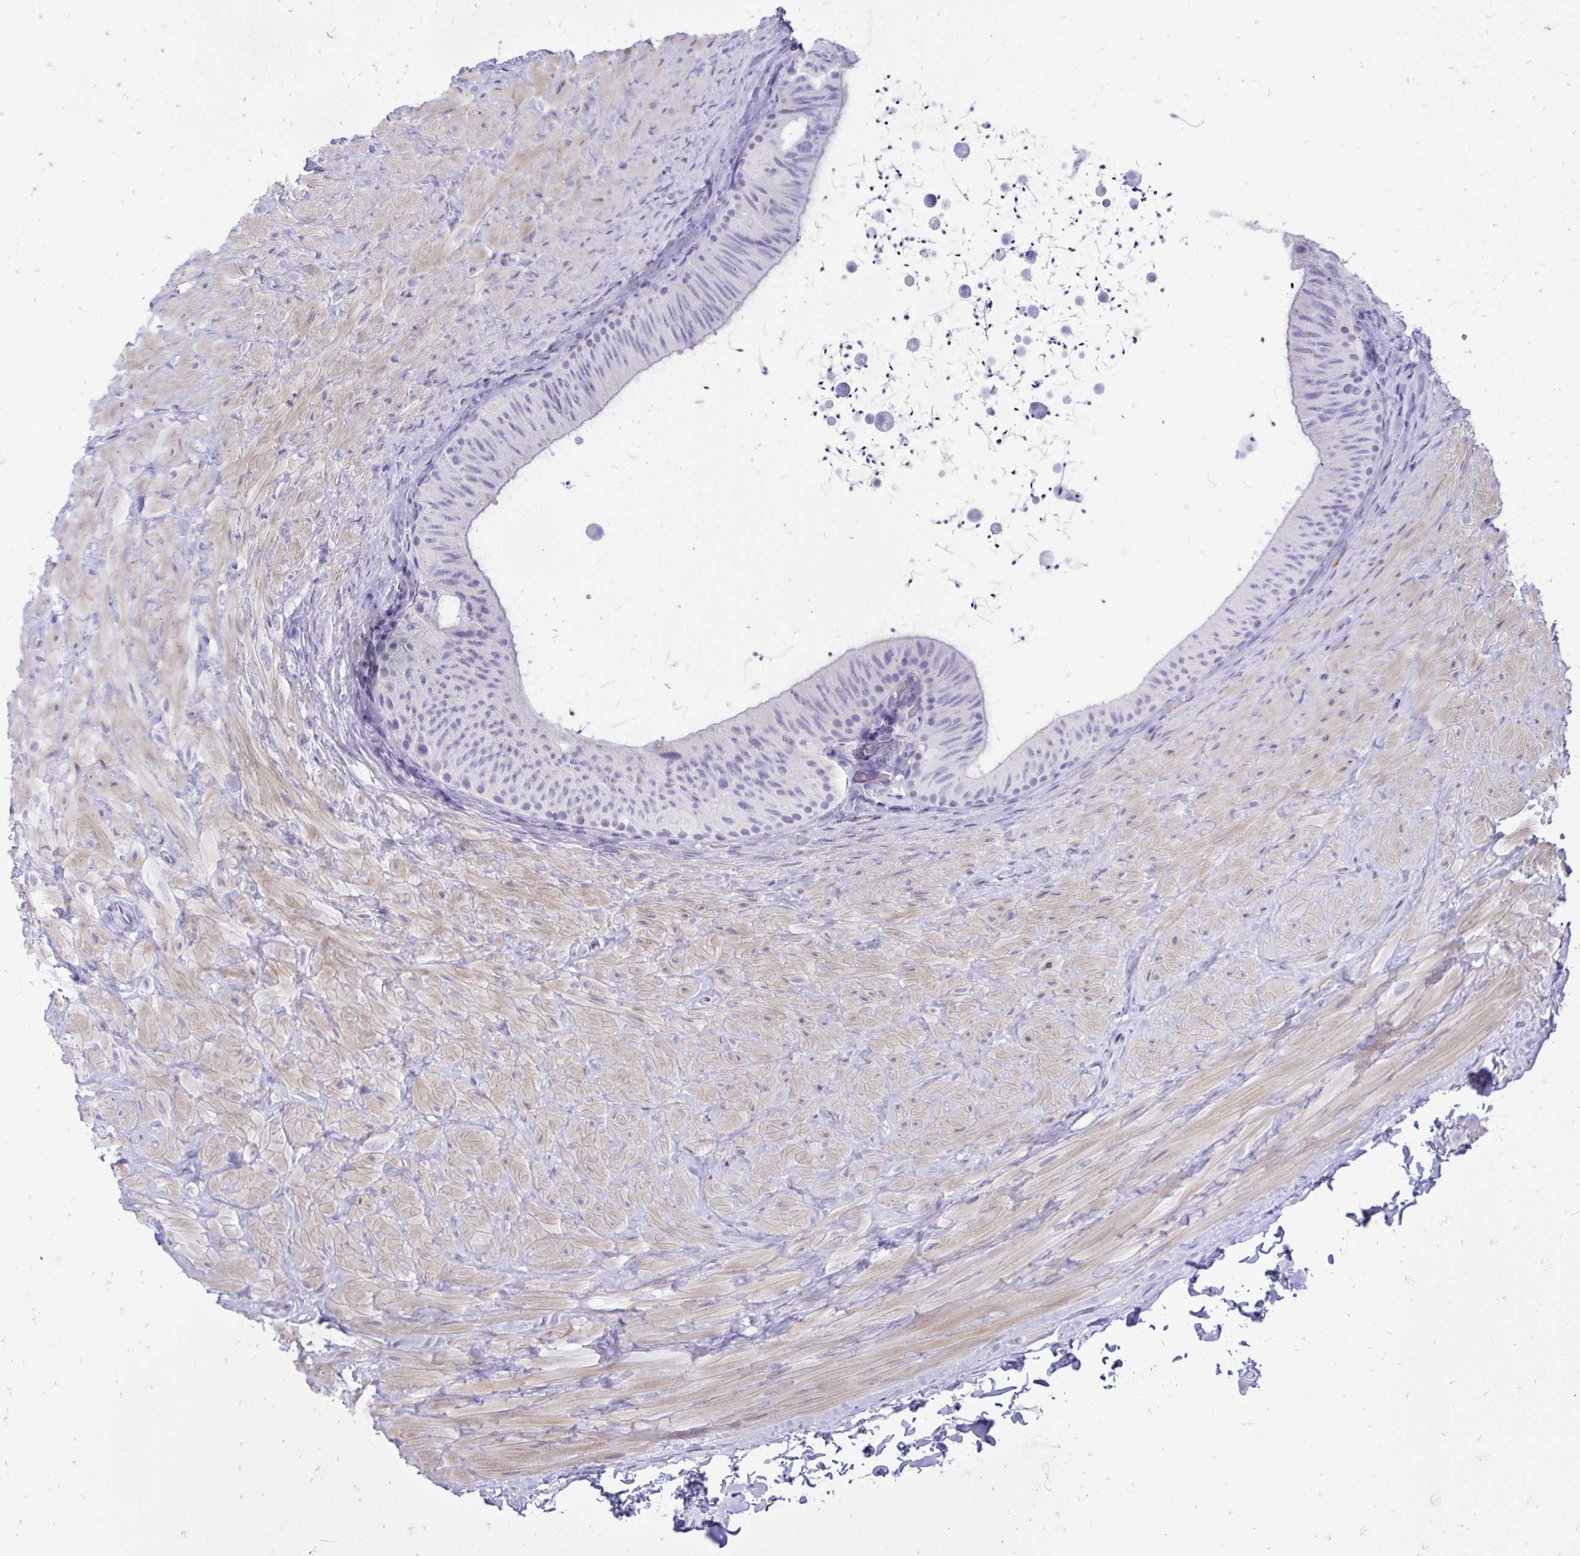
{"staining": {"intensity": "negative", "quantity": "none", "location": "none"}, "tissue": "epididymis", "cell_type": "Glandular cells", "image_type": "normal", "snomed": [{"axis": "morphology", "description": "Normal tissue, NOS"}, {"axis": "topography", "description": "Epididymis, spermatic cord, NOS"}, {"axis": "topography", "description": "Epididymis"}], "caption": "IHC photomicrograph of benign epididymis stained for a protein (brown), which reveals no expression in glandular cells. (Stains: DAB (3,3'-diaminobenzidine) immunohistochemistry with hematoxylin counter stain, Microscopy: brightfield microscopy at high magnification).", "gene": "PELI3", "patient": {"sex": "male", "age": 31}}